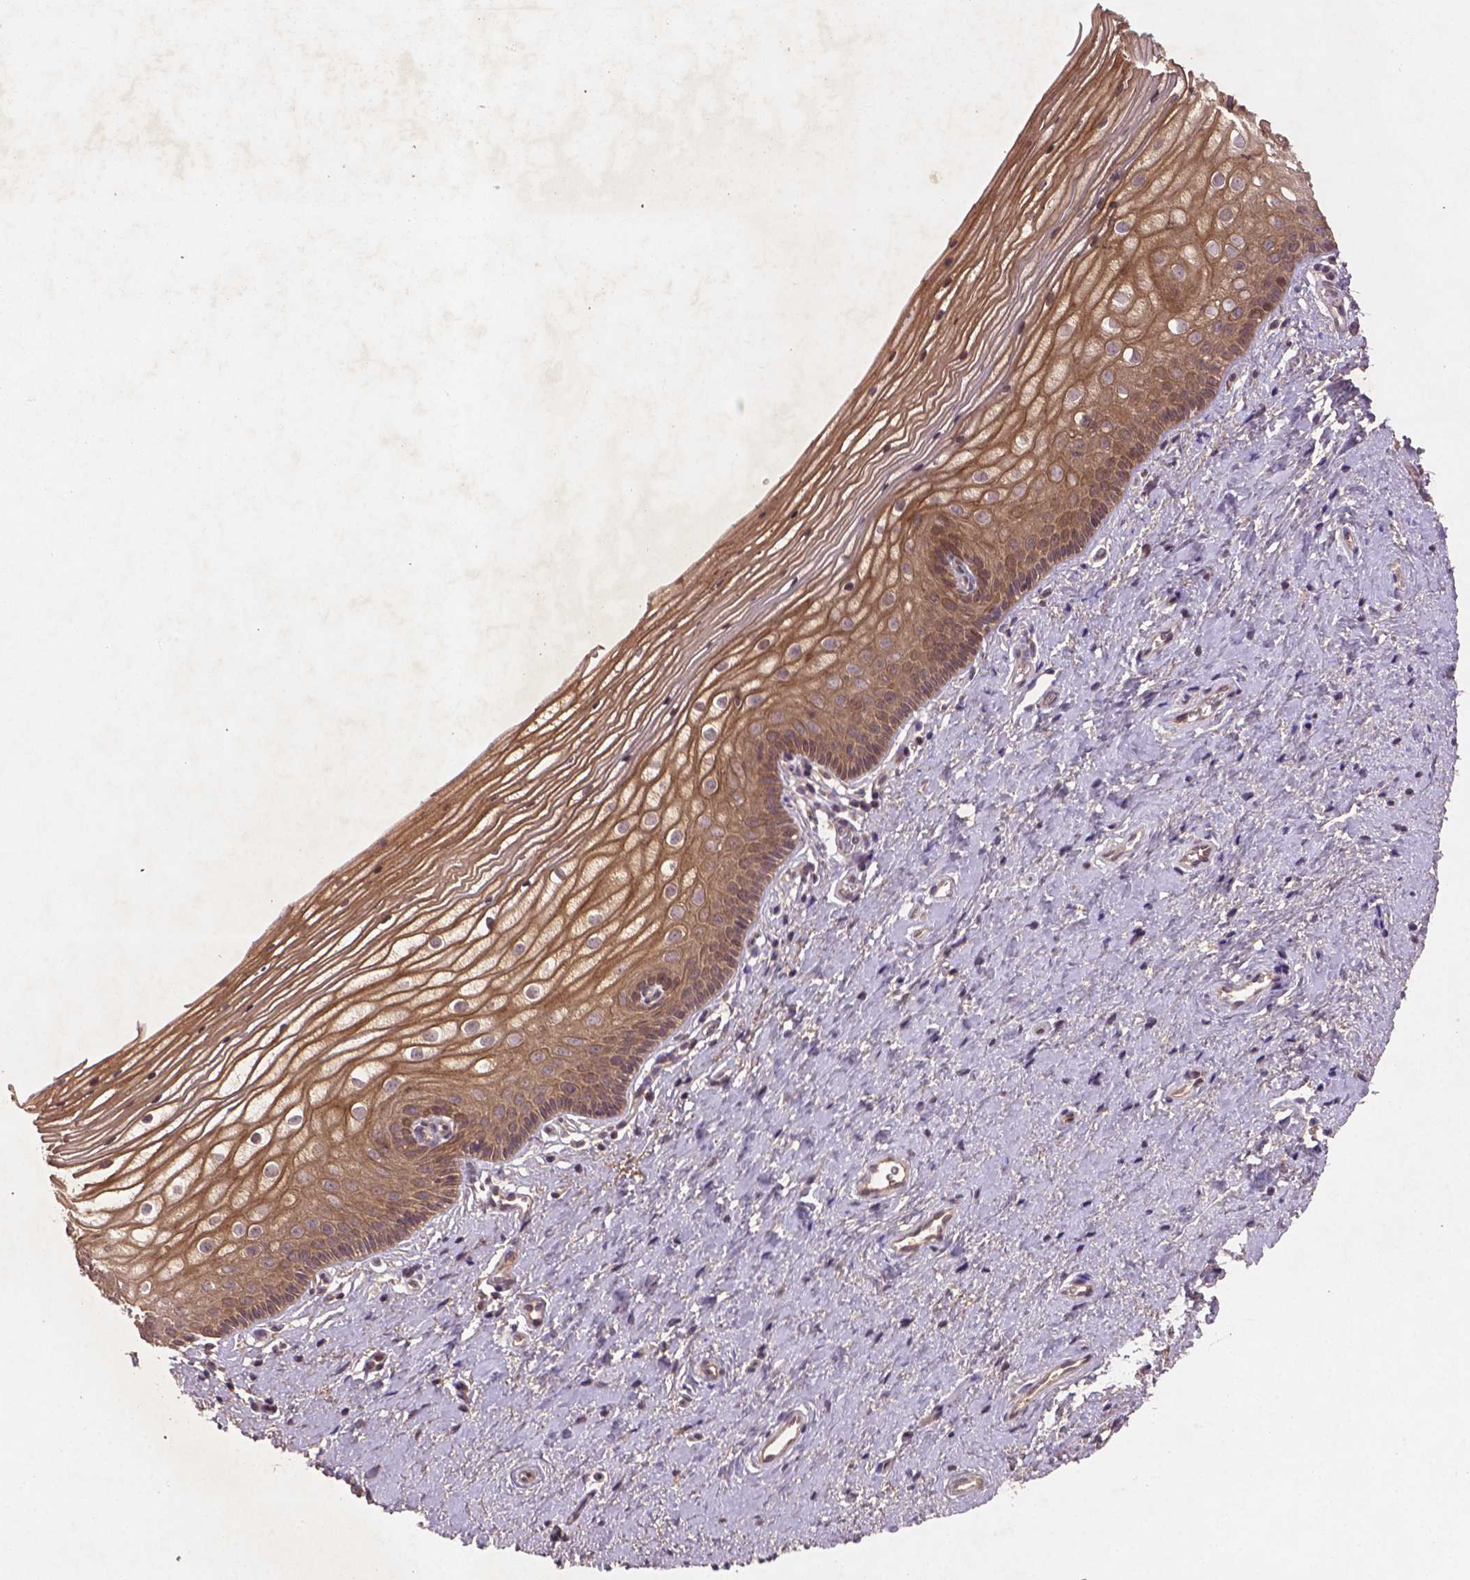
{"staining": {"intensity": "moderate", "quantity": "25%-75%", "location": "cytoplasmic/membranous,nuclear"}, "tissue": "vagina", "cell_type": "Squamous epithelial cells", "image_type": "normal", "snomed": [{"axis": "morphology", "description": "Normal tissue, NOS"}, {"axis": "topography", "description": "Vagina"}], "caption": "This is a histology image of immunohistochemistry staining of normal vagina, which shows moderate staining in the cytoplasmic/membranous,nuclear of squamous epithelial cells.", "gene": "NIPAL2", "patient": {"sex": "female", "age": 39}}